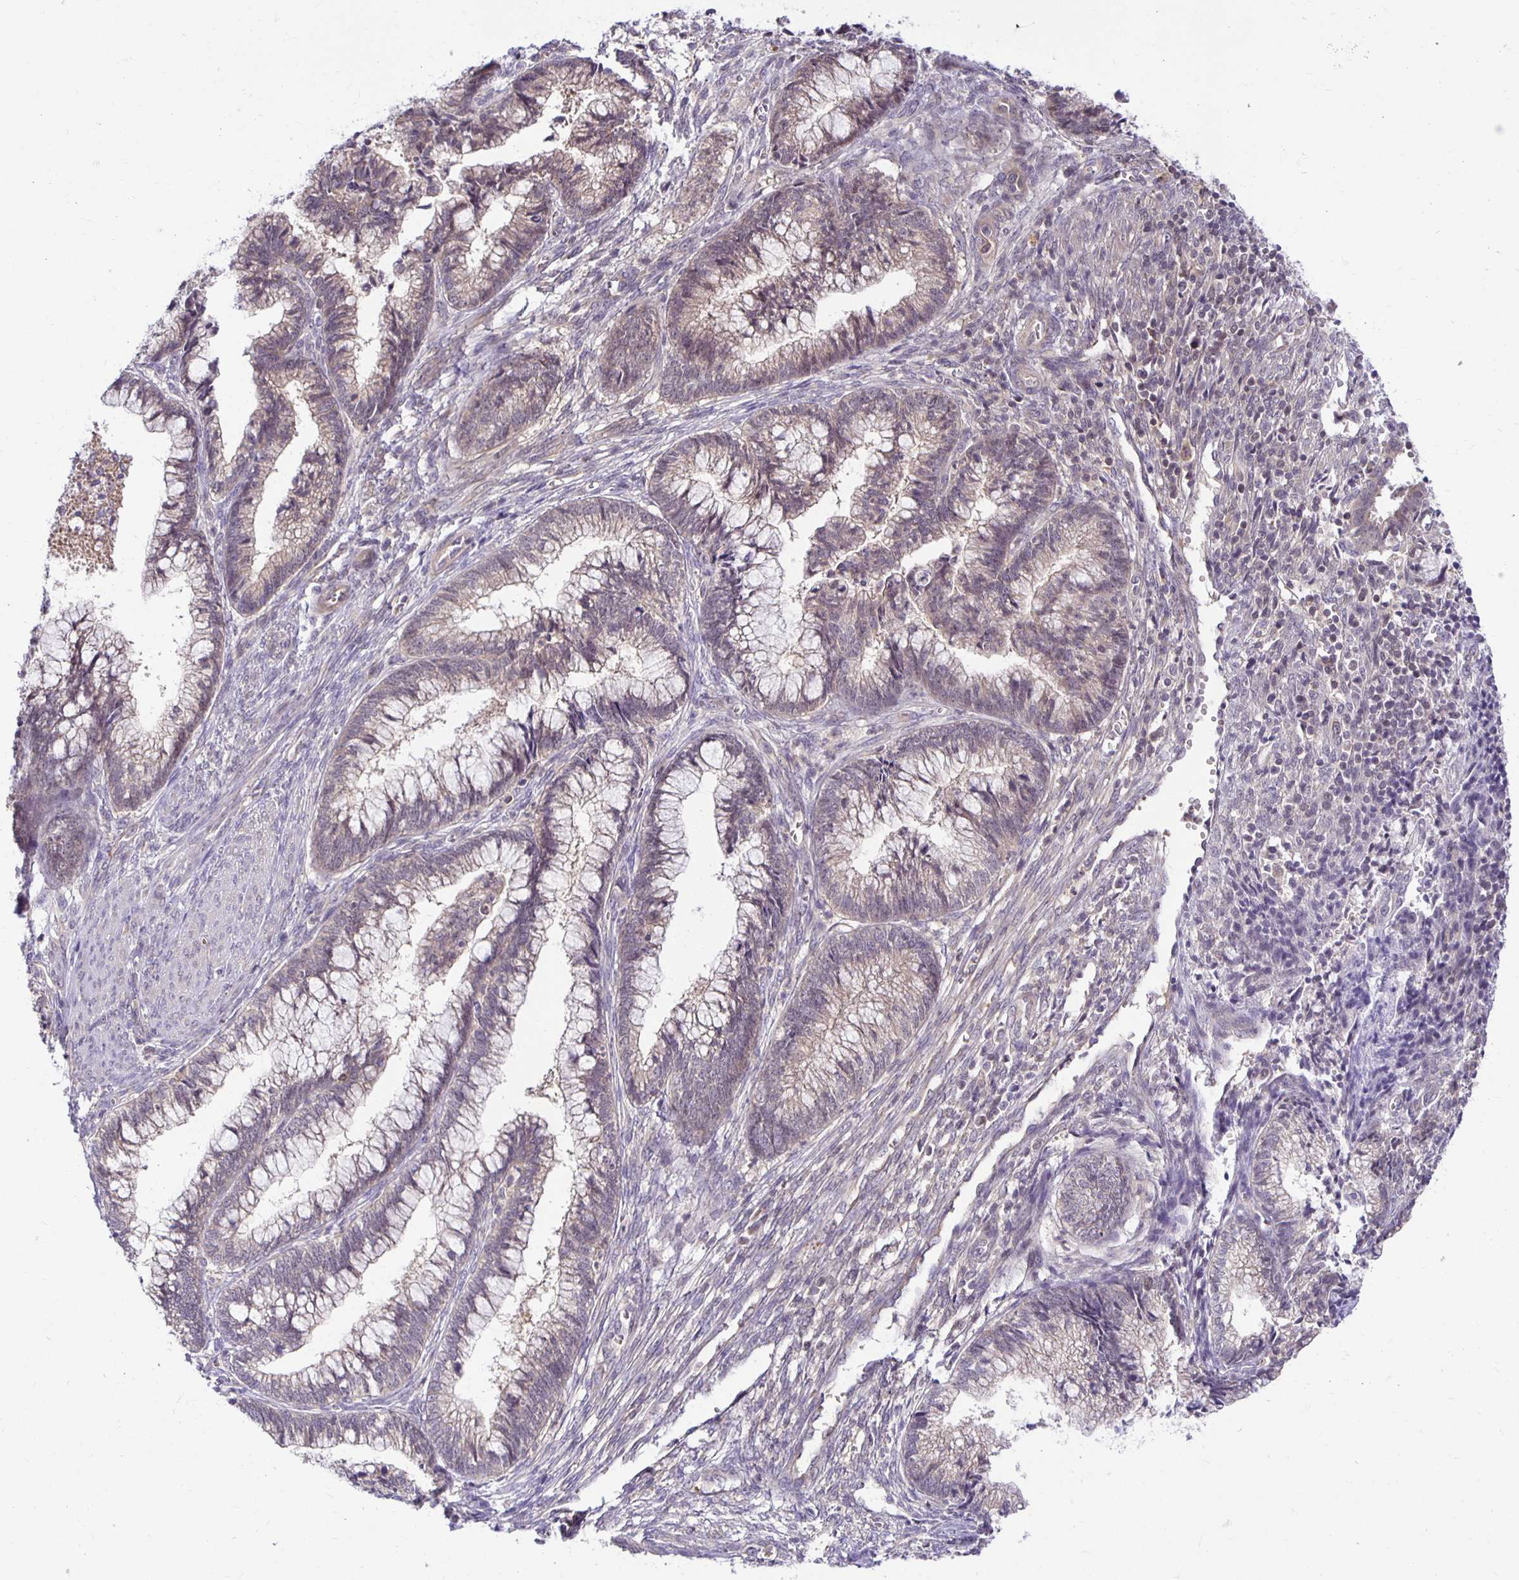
{"staining": {"intensity": "weak", "quantity": "25%-75%", "location": "cytoplasmic/membranous"}, "tissue": "cervical cancer", "cell_type": "Tumor cells", "image_type": "cancer", "snomed": [{"axis": "morphology", "description": "Adenocarcinoma, NOS"}, {"axis": "topography", "description": "Cervix"}], "caption": "The micrograph reveals a brown stain indicating the presence of a protein in the cytoplasmic/membranous of tumor cells in cervical cancer (adenocarcinoma). (DAB (3,3'-diaminobenzidine) = brown stain, brightfield microscopy at high magnification).", "gene": "MIEN1", "patient": {"sex": "female", "age": 44}}